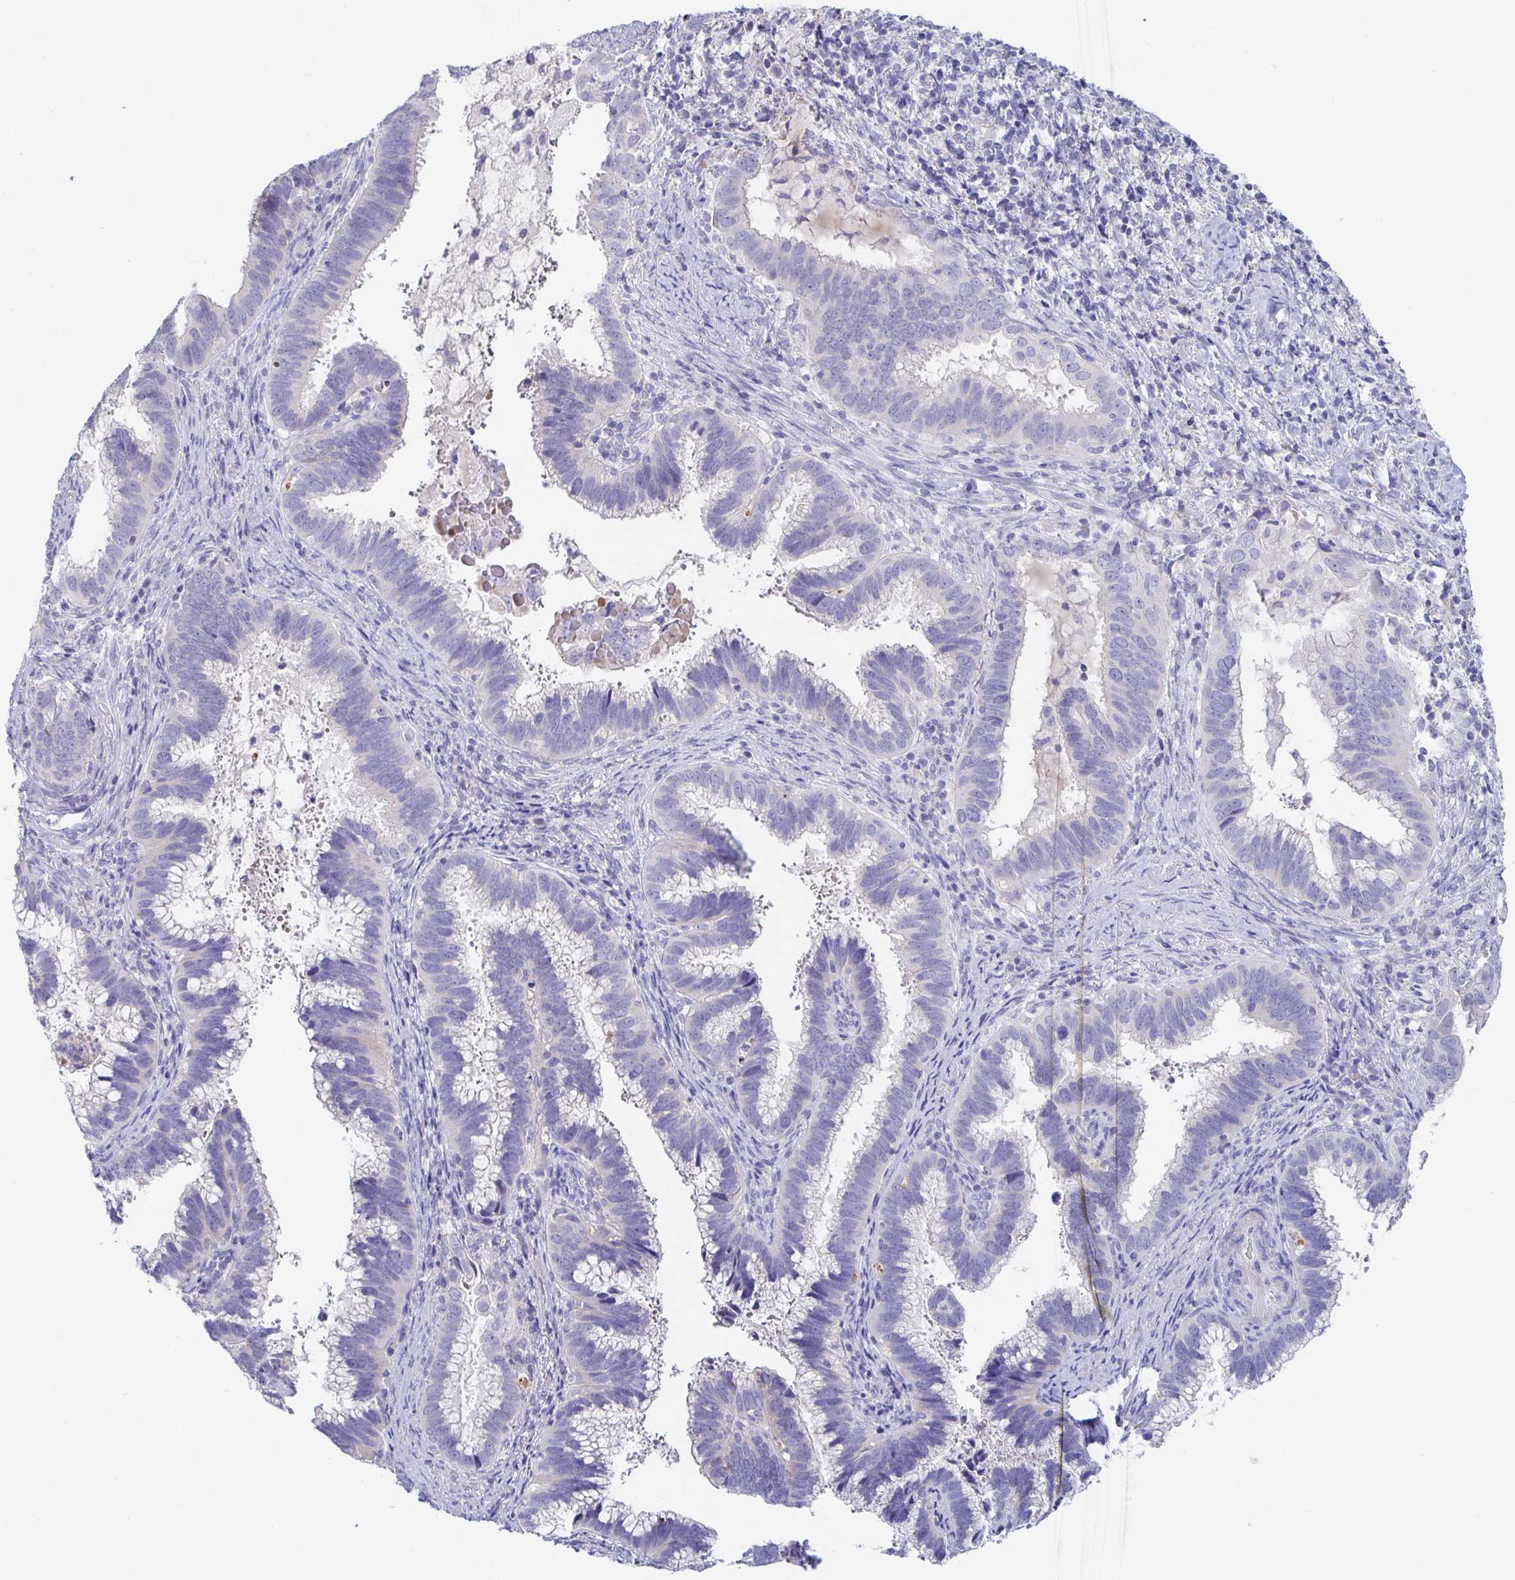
{"staining": {"intensity": "negative", "quantity": "none", "location": "none"}, "tissue": "cervical cancer", "cell_type": "Tumor cells", "image_type": "cancer", "snomed": [{"axis": "morphology", "description": "Adenocarcinoma, NOS"}, {"axis": "topography", "description": "Cervix"}], "caption": "DAB immunohistochemical staining of adenocarcinoma (cervical) displays no significant positivity in tumor cells.", "gene": "ZNF561", "patient": {"sex": "female", "age": 56}}